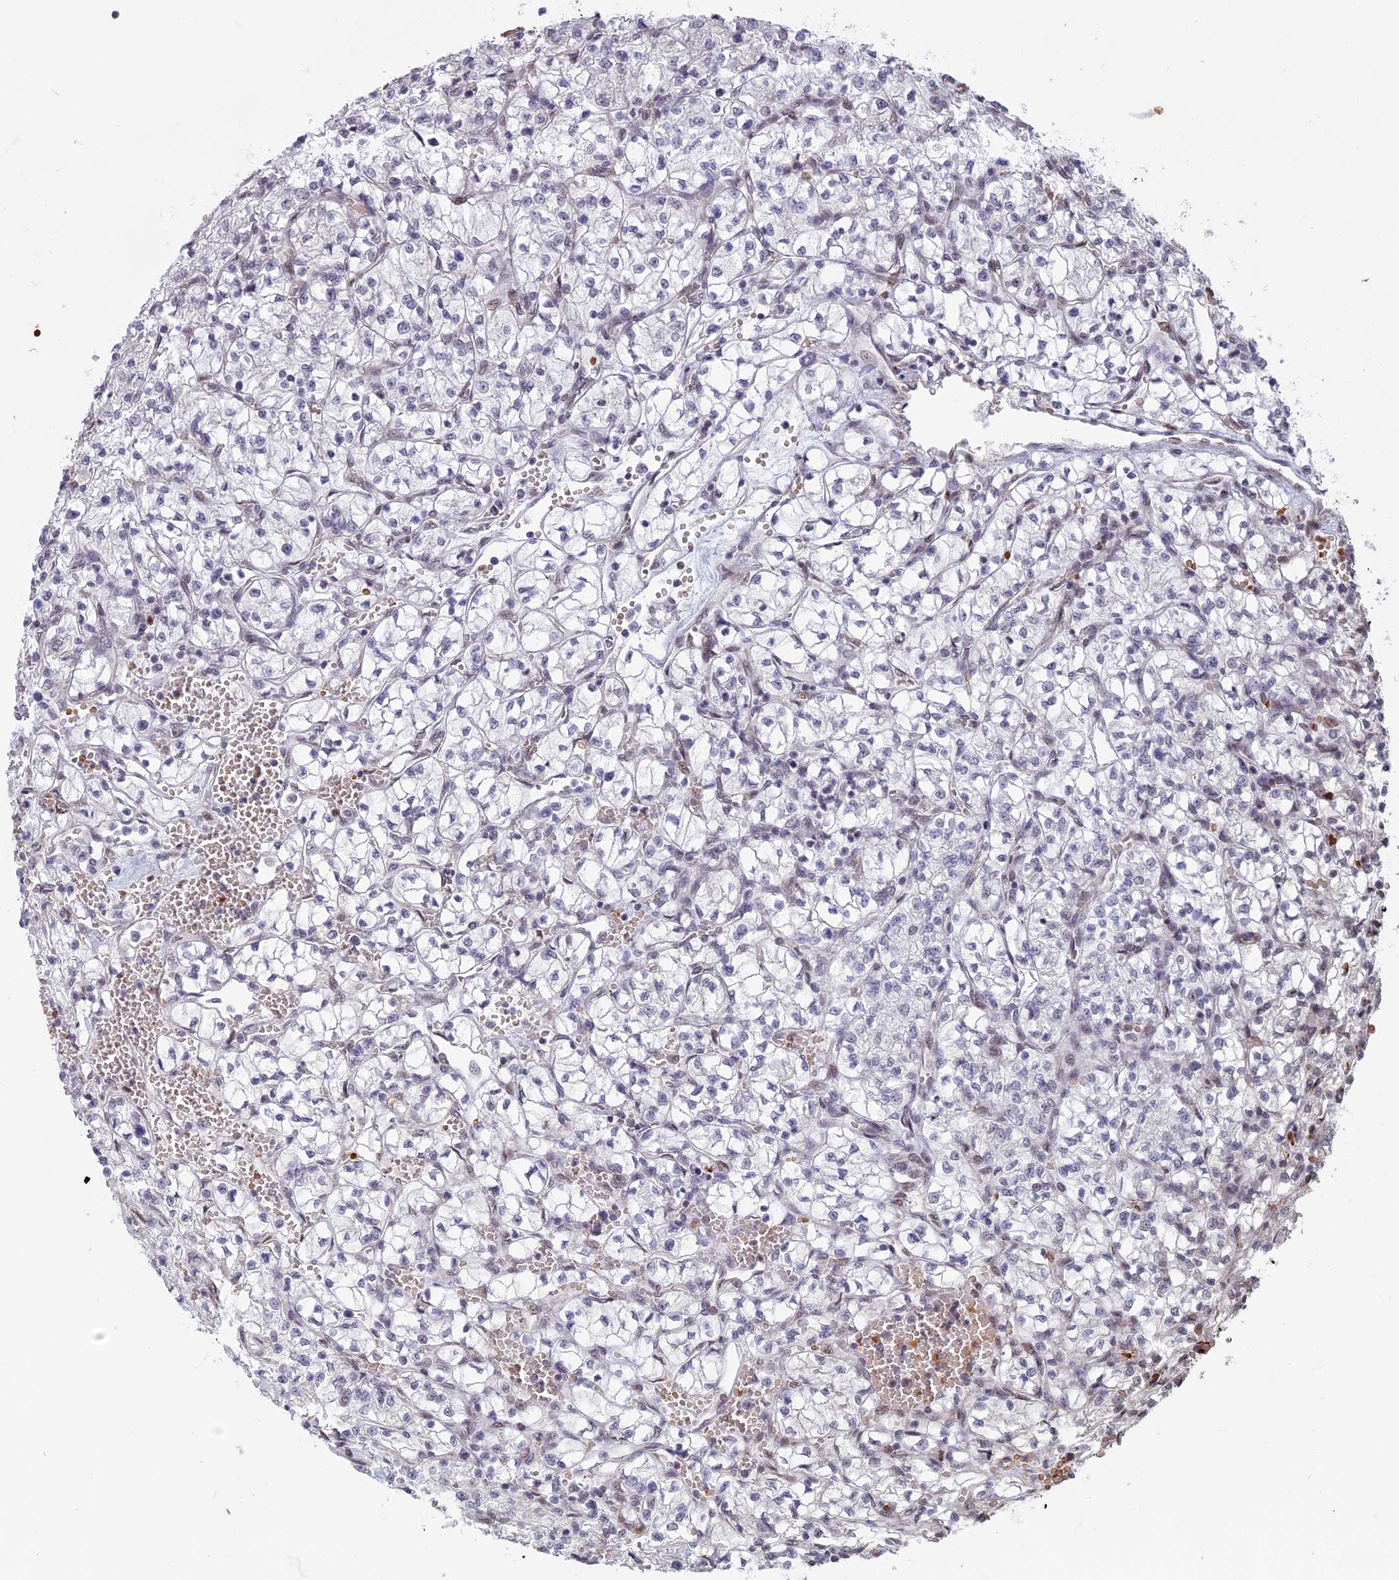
{"staining": {"intensity": "negative", "quantity": "none", "location": "none"}, "tissue": "renal cancer", "cell_type": "Tumor cells", "image_type": "cancer", "snomed": [{"axis": "morphology", "description": "Adenocarcinoma, NOS"}, {"axis": "topography", "description": "Kidney"}], "caption": "A high-resolution photomicrograph shows IHC staining of renal cancer (adenocarcinoma), which reveals no significant expression in tumor cells.", "gene": "MFAP1", "patient": {"sex": "female", "age": 64}}